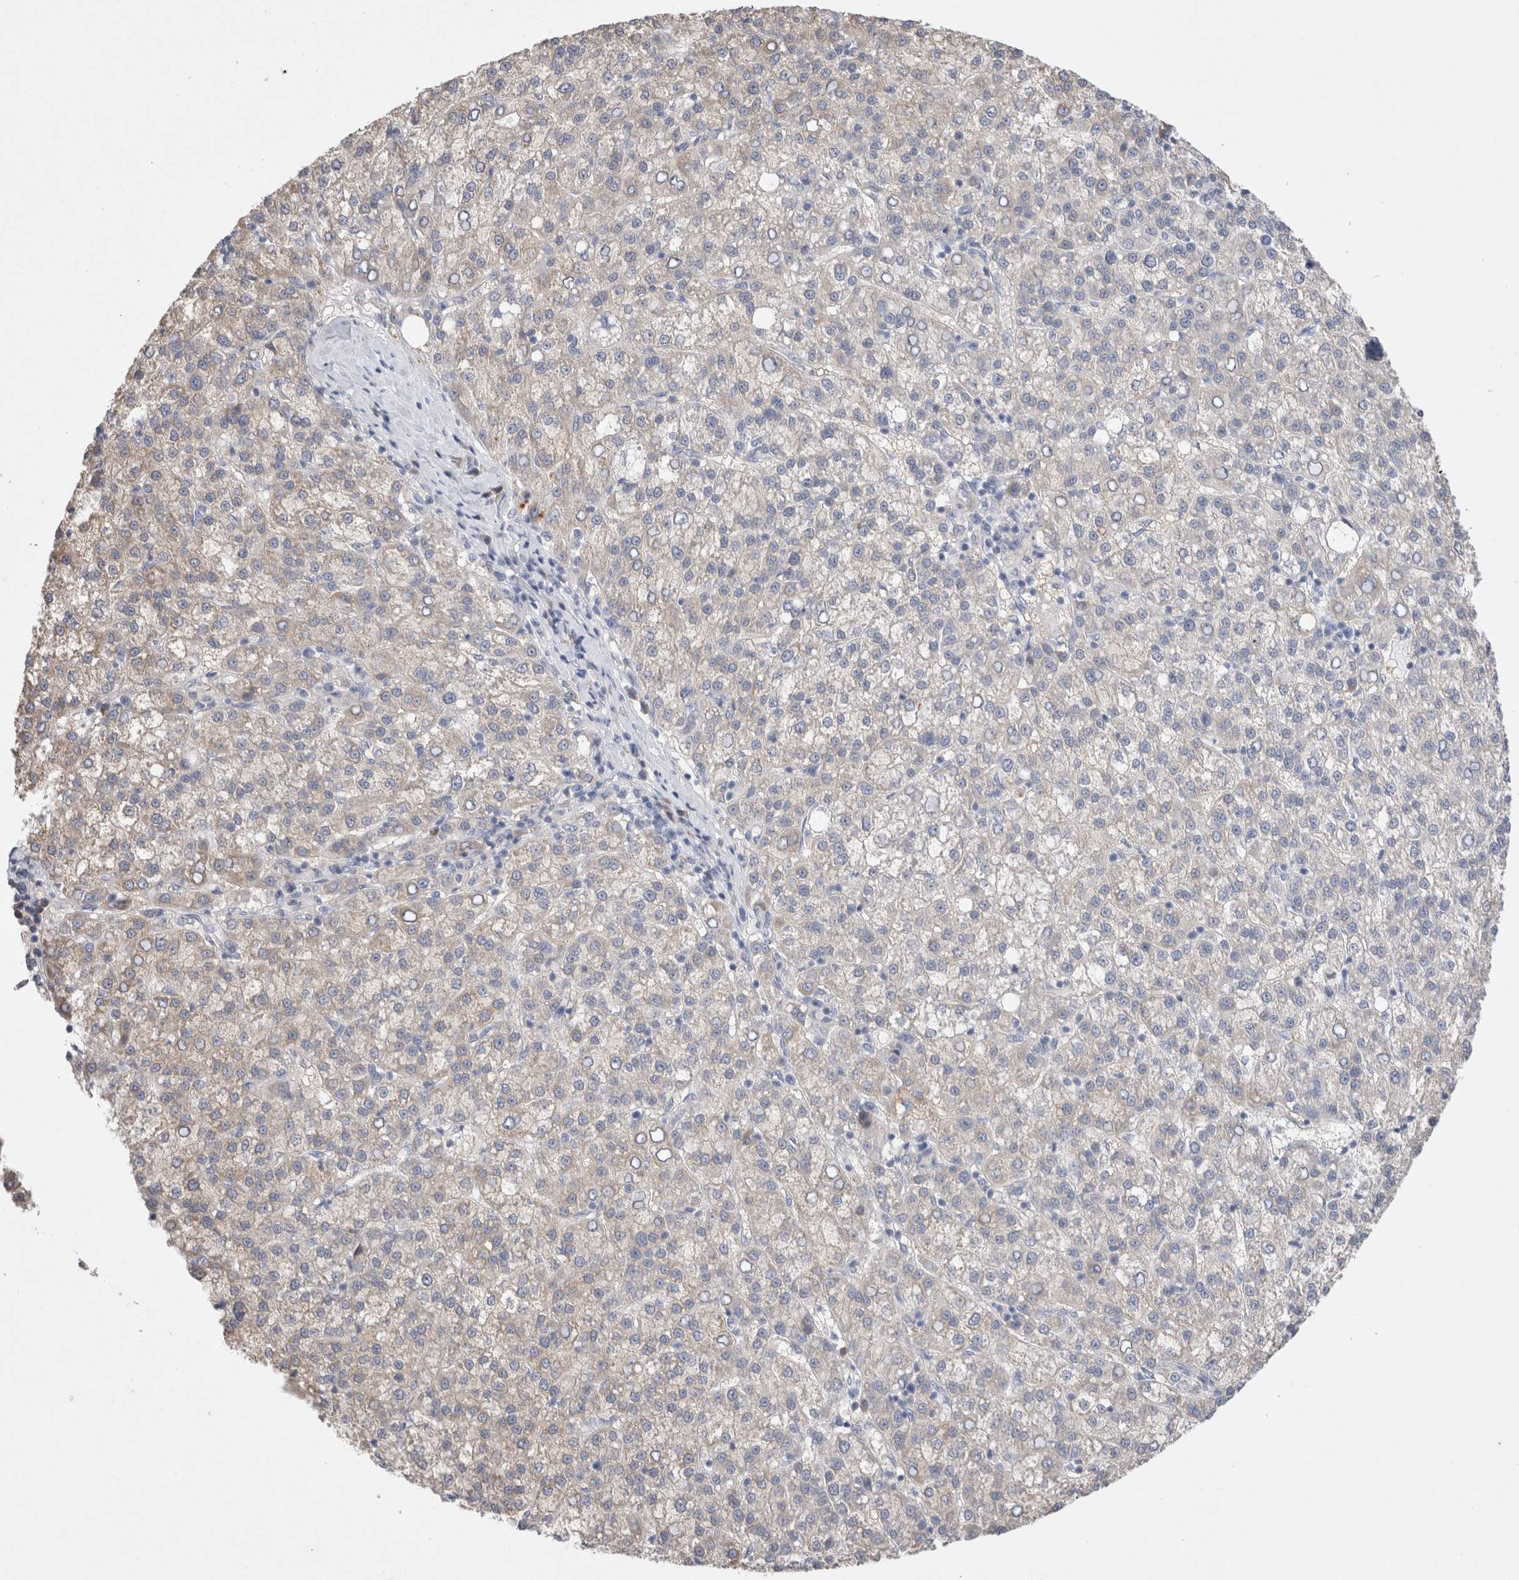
{"staining": {"intensity": "negative", "quantity": "none", "location": "none"}, "tissue": "liver cancer", "cell_type": "Tumor cells", "image_type": "cancer", "snomed": [{"axis": "morphology", "description": "Carcinoma, Hepatocellular, NOS"}, {"axis": "topography", "description": "Liver"}], "caption": "An image of human liver cancer is negative for staining in tumor cells.", "gene": "GAS1", "patient": {"sex": "female", "age": 58}}